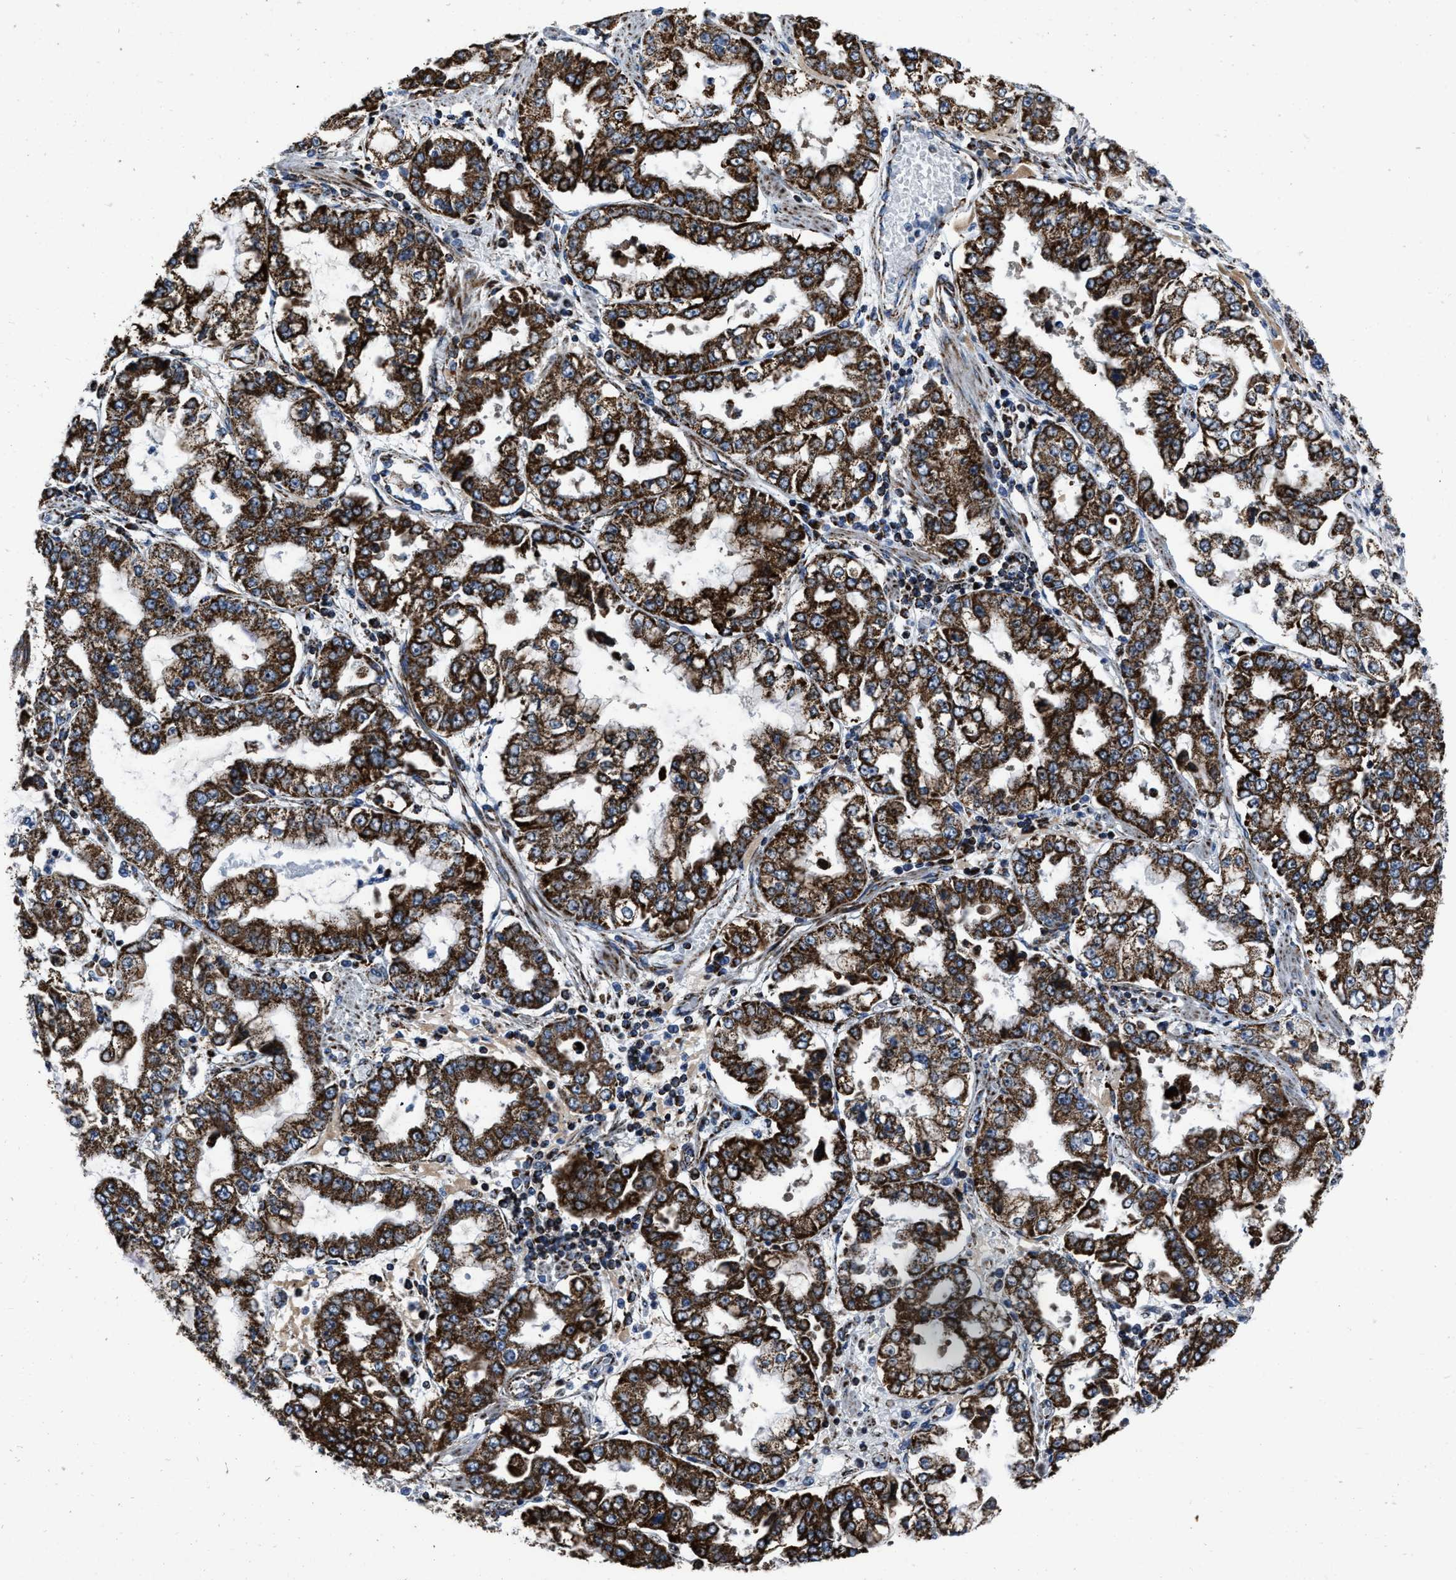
{"staining": {"intensity": "strong", "quantity": ">75%", "location": "cytoplasmic/membranous"}, "tissue": "stomach cancer", "cell_type": "Tumor cells", "image_type": "cancer", "snomed": [{"axis": "morphology", "description": "Adenocarcinoma, NOS"}, {"axis": "topography", "description": "Stomach"}], "caption": "Tumor cells demonstrate high levels of strong cytoplasmic/membranous staining in about >75% of cells in adenocarcinoma (stomach).", "gene": "NSD3", "patient": {"sex": "male", "age": 76}}